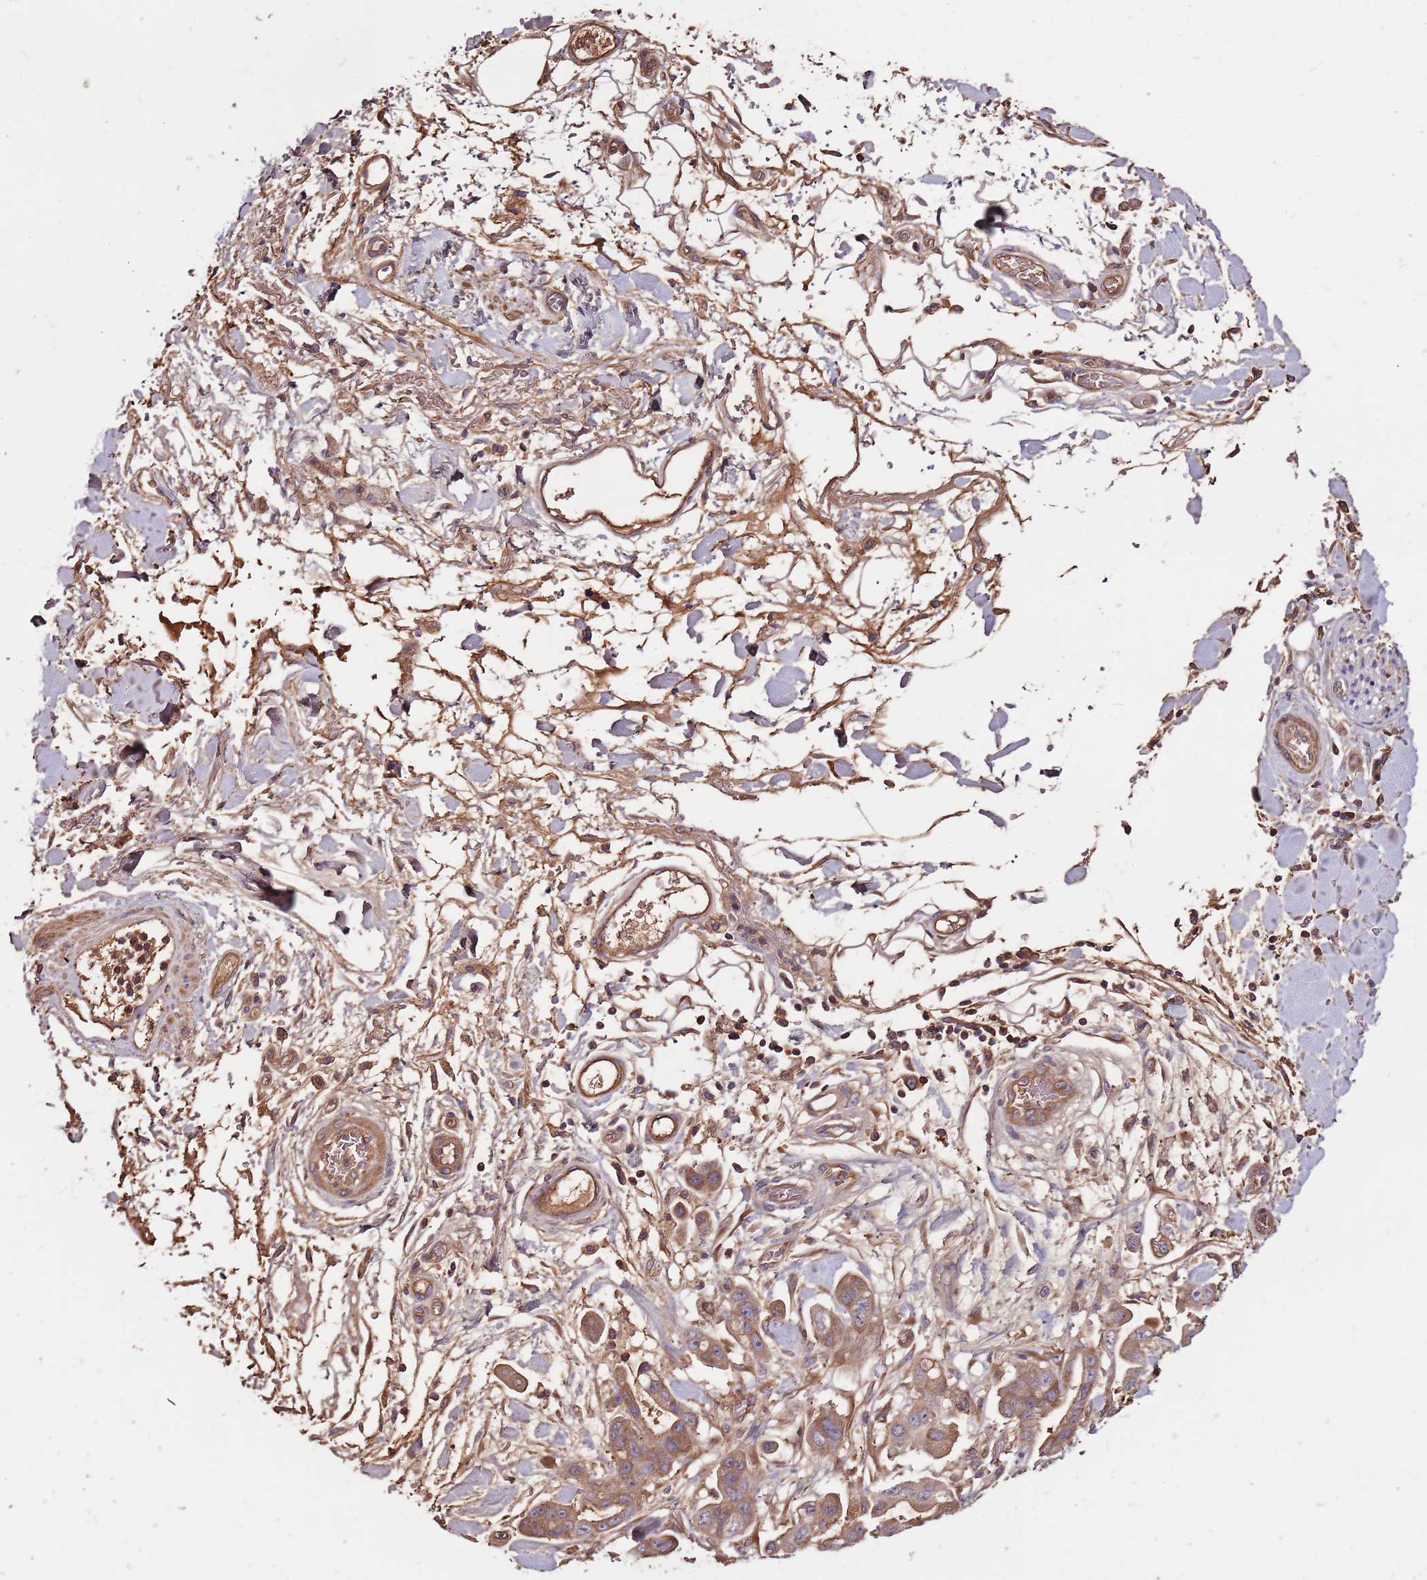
{"staining": {"intensity": "moderate", "quantity": ">75%", "location": "cytoplasmic/membranous"}, "tissue": "stomach cancer", "cell_type": "Tumor cells", "image_type": "cancer", "snomed": [{"axis": "morphology", "description": "Adenocarcinoma, NOS"}, {"axis": "topography", "description": "Stomach"}], "caption": "Immunohistochemical staining of stomach adenocarcinoma demonstrates moderate cytoplasmic/membranous protein expression in about >75% of tumor cells.", "gene": "DENR", "patient": {"sex": "male", "age": 62}}